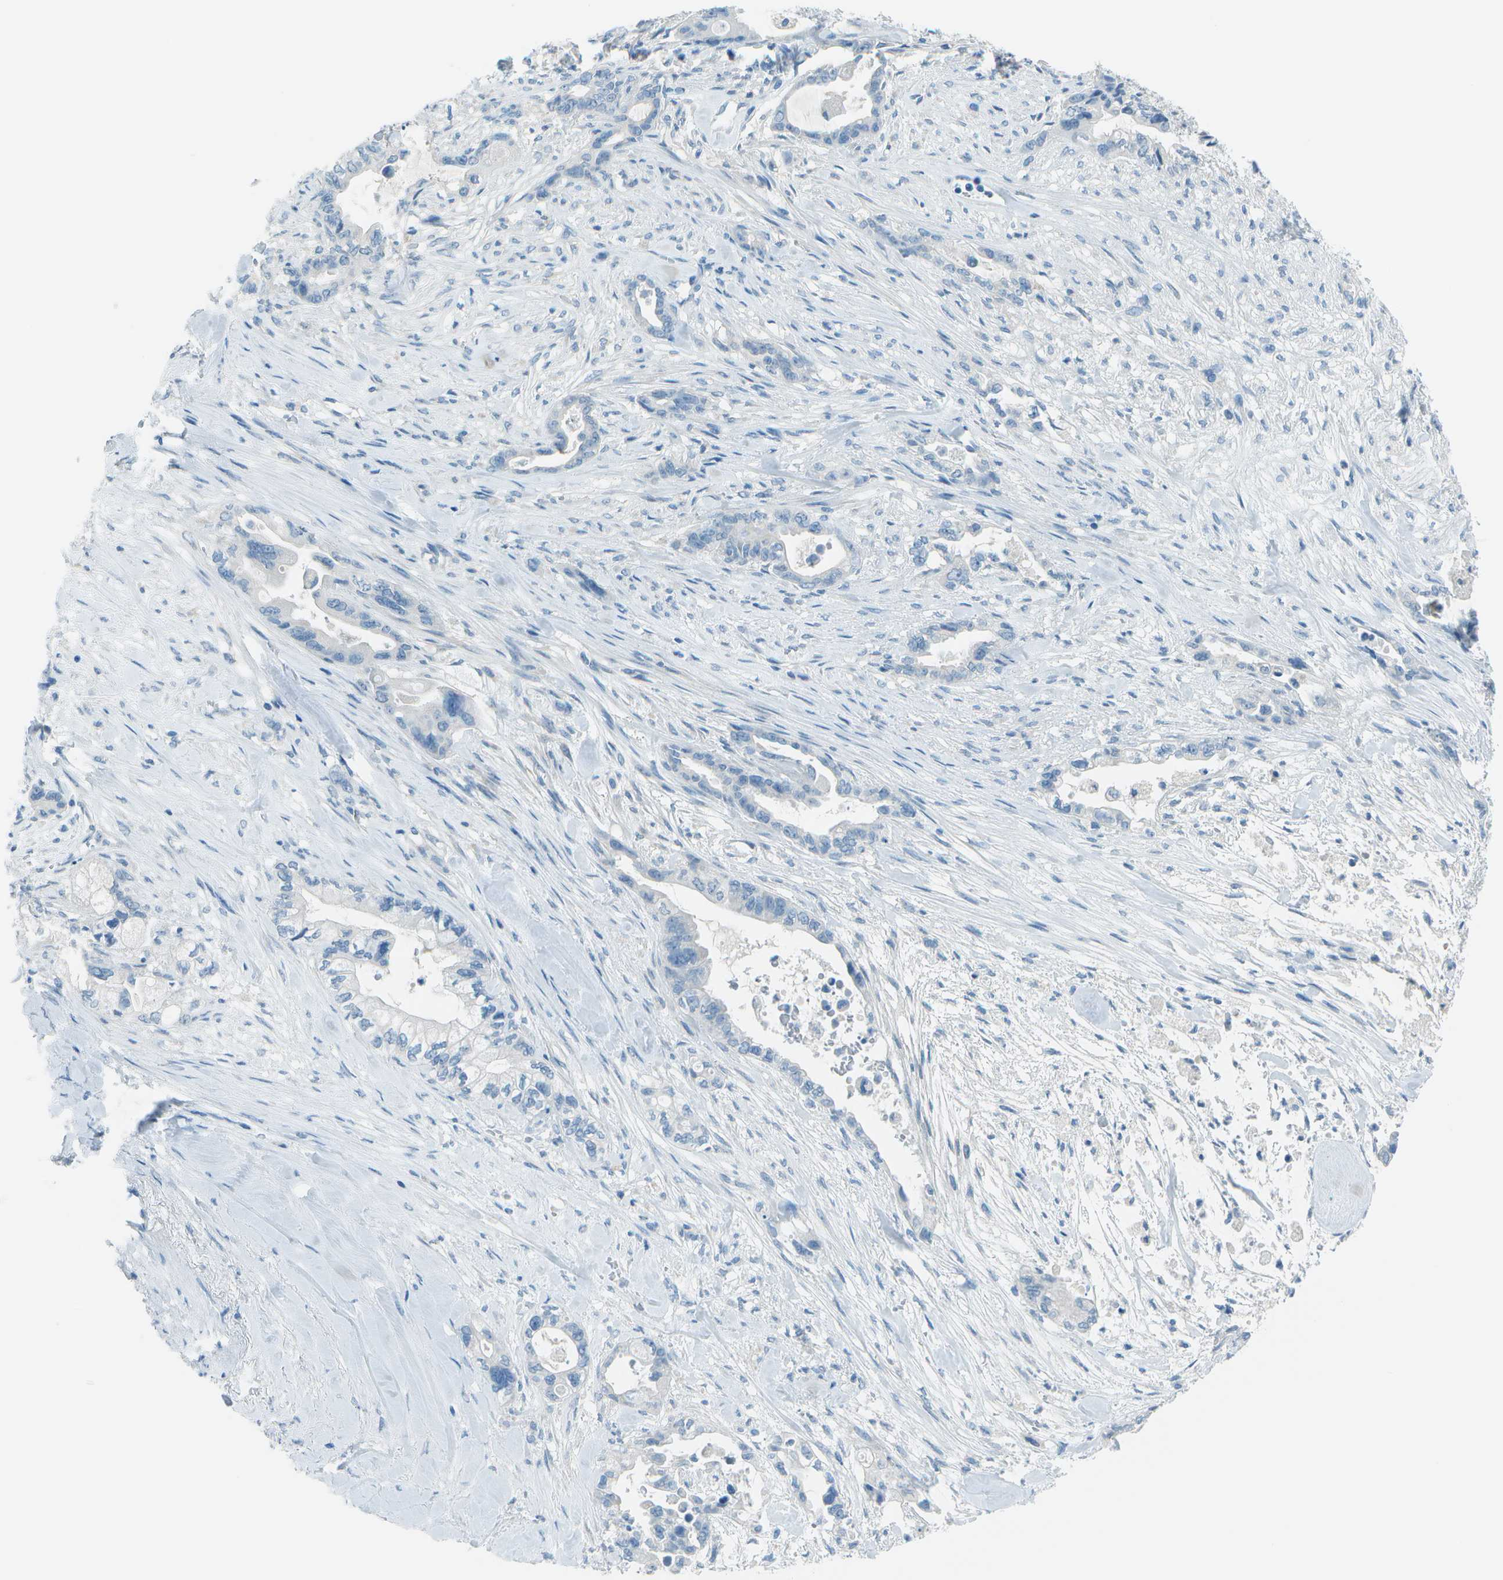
{"staining": {"intensity": "negative", "quantity": "none", "location": "none"}, "tissue": "pancreatic cancer", "cell_type": "Tumor cells", "image_type": "cancer", "snomed": [{"axis": "morphology", "description": "Adenocarcinoma, NOS"}, {"axis": "topography", "description": "Pancreas"}], "caption": "Tumor cells show no significant protein positivity in adenocarcinoma (pancreatic).", "gene": "FGF1", "patient": {"sex": "male", "age": 70}}